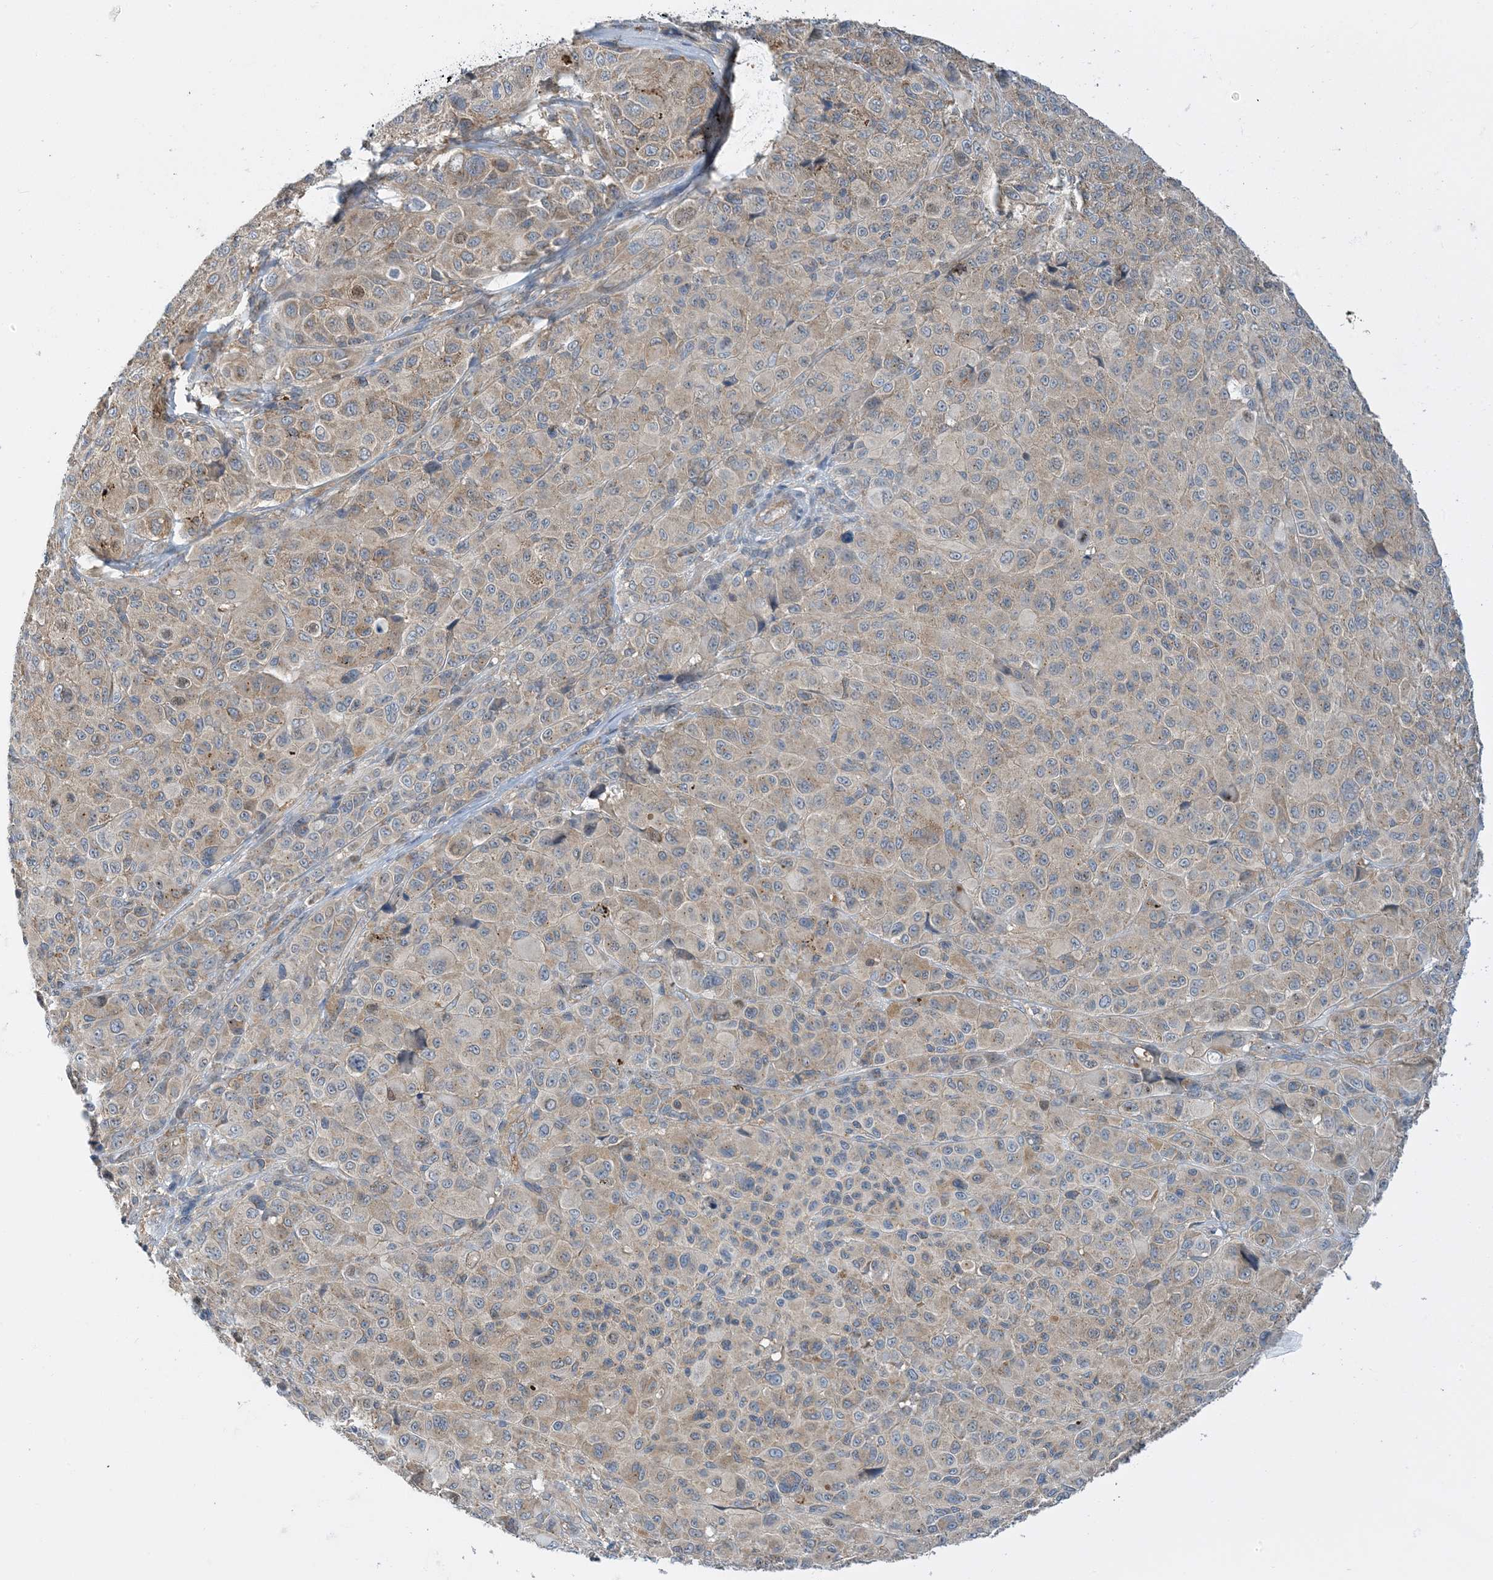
{"staining": {"intensity": "weak", "quantity": "<25%", "location": "cytoplasmic/membranous"}, "tissue": "melanoma", "cell_type": "Tumor cells", "image_type": "cancer", "snomed": [{"axis": "morphology", "description": "Malignant melanoma, NOS"}, {"axis": "topography", "description": "Skin of trunk"}], "caption": "High magnification brightfield microscopy of melanoma stained with DAB (brown) and counterstained with hematoxylin (blue): tumor cells show no significant expression. (DAB (3,3'-diaminobenzidine) immunohistochemistry (IHC) visualized using brightfield microscopy, high magnification).", "gene": "SIDT1", "patient": {"sex": "male", "age": 71}}